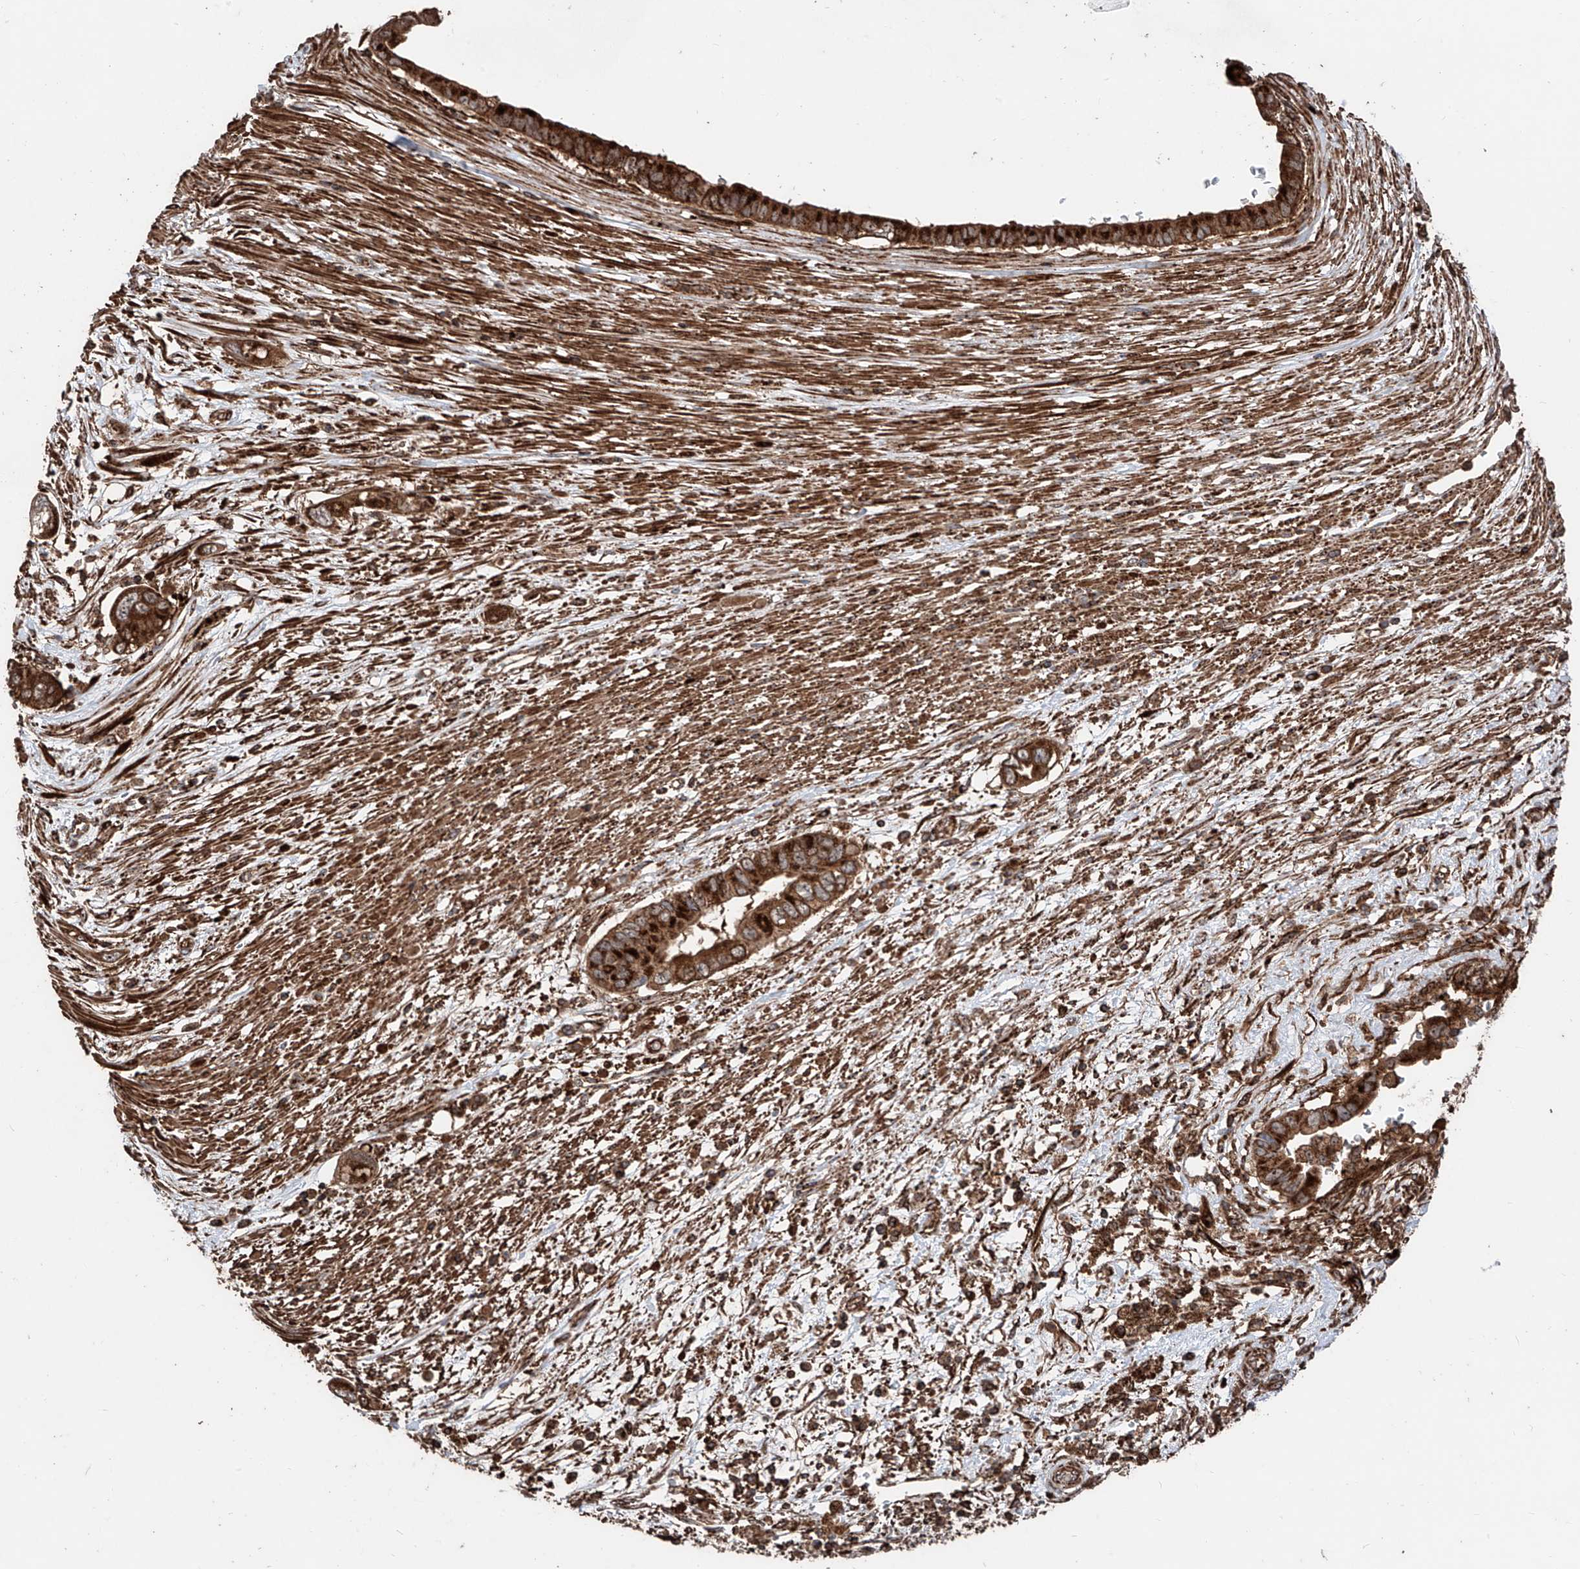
{"staining": {"intensity": "strong", "quantity": ">75%", "location": "cytoplasmic/membranous"}, "tissue": "pancreatic cancer", "cell_type": "Tumor cells", "image_type": "cancer", "snomed": [{"axis": "morphology", "description": "Adenocarcinoma, NOS"}, {"axis": "topography", "description": "Pancreas"}], "caption": "Protein expression analysis of human pancreatic adenocarcinoma reveals strong cytoplasmic/membranous expression in about >75% of tumor cells. The protein of interest is stained brown, and the nuclei are stained in blue (DAB IHC with brightfield microscopy, high magnification).", "gene": "PISD", "patient": {"sex": "male", "age": 68}}